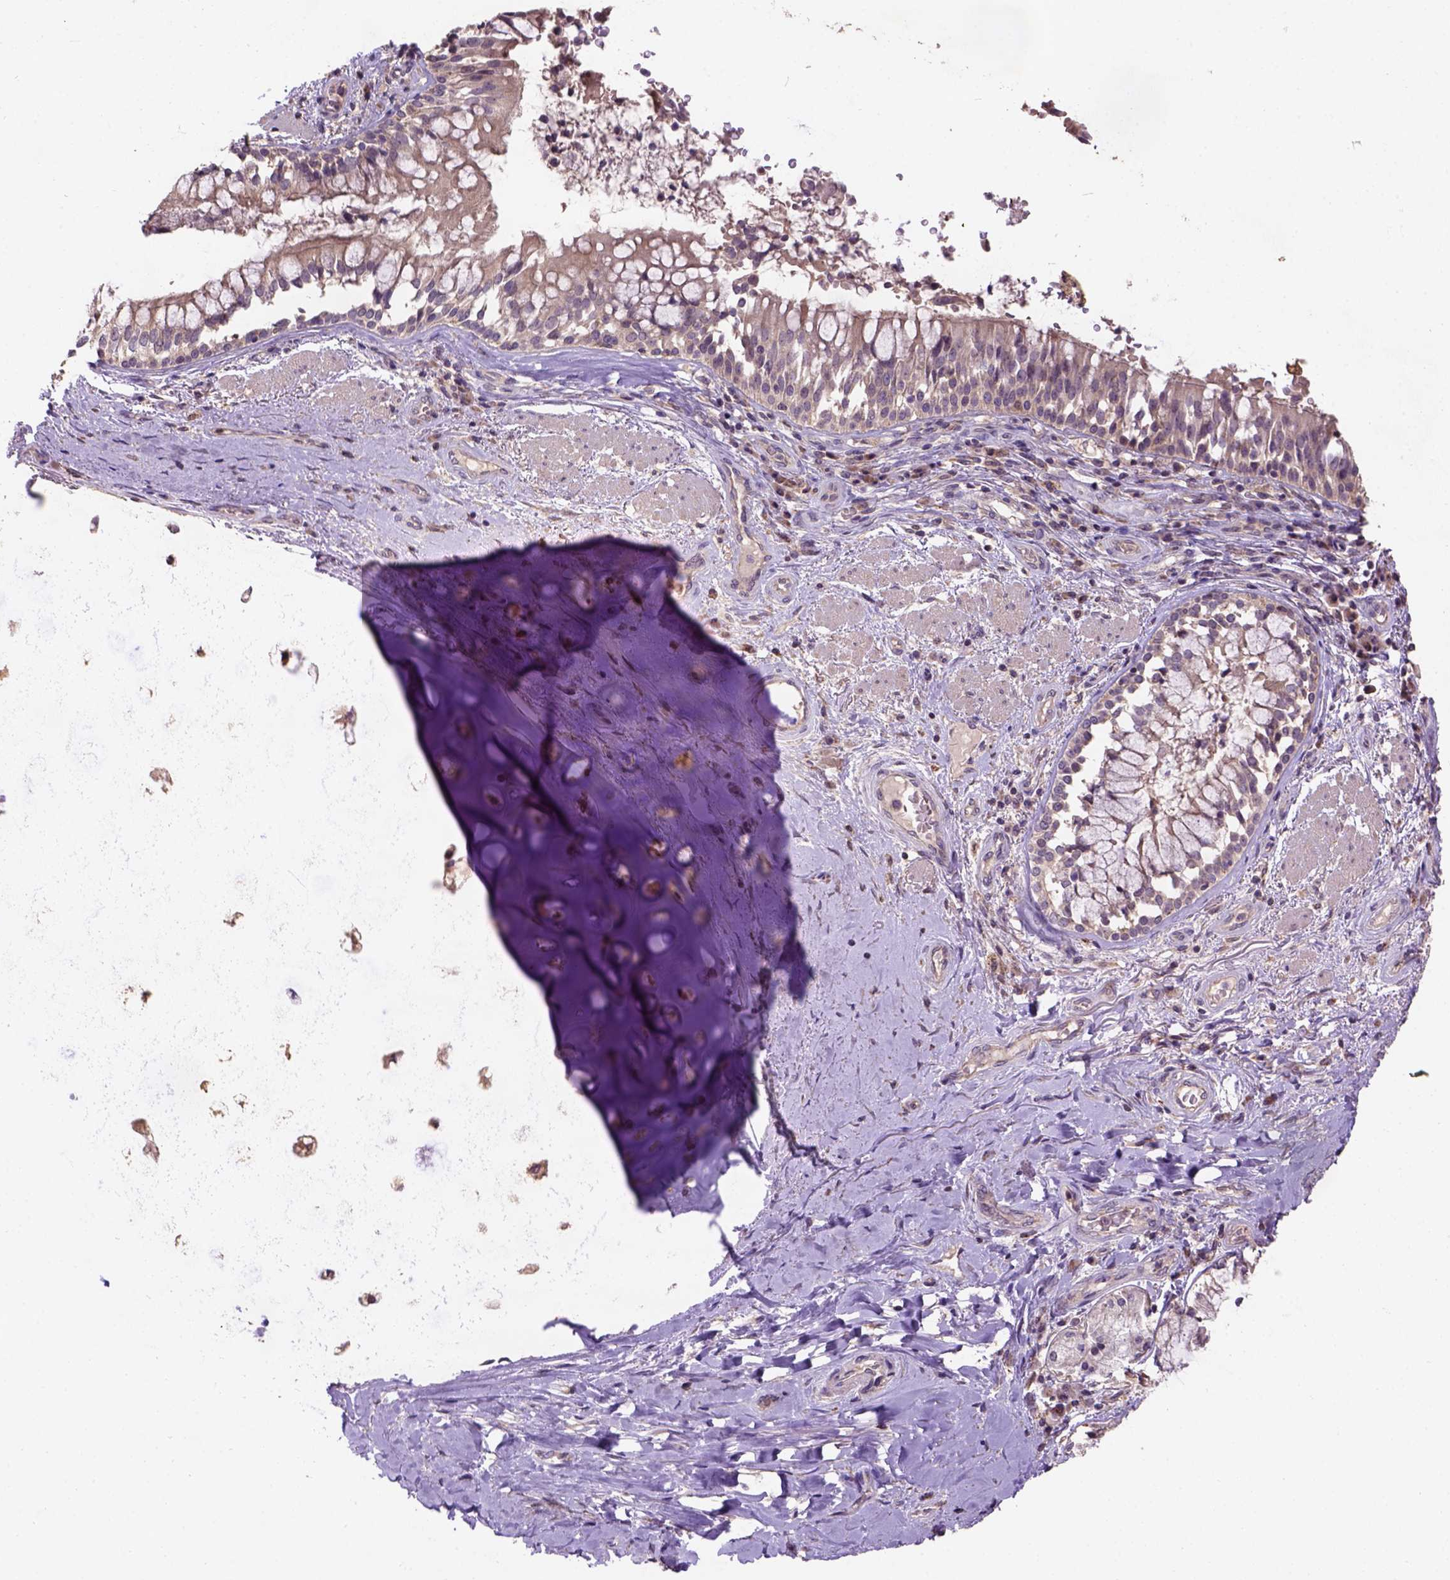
{"staining": {"intensity": "moderate", "quantity": ">75%", "location": "cytoplasmic/membranous"}, "tissue": "soft tissue", "cell_type": "Chondrocytes", "image_type": "normal", "snomed": [{"axis": "morphology", "description": "Normal tissue, NOS"}, {"axis": "topography", "description": "Cartilage tissue"}, {"axis": "topography", "description": "Bronchus"}], "caption": "Immunohistochemical staining of normal soft tissue shows >75% levels of moderate cytoplasmic/membranous protein expression in approximately >75% of chondrocytes. The protein is shown in brown color, while the nuclei are stained blue.", "gene": "KBTBD8", "patient": {"sex": "male", "age": 64}}